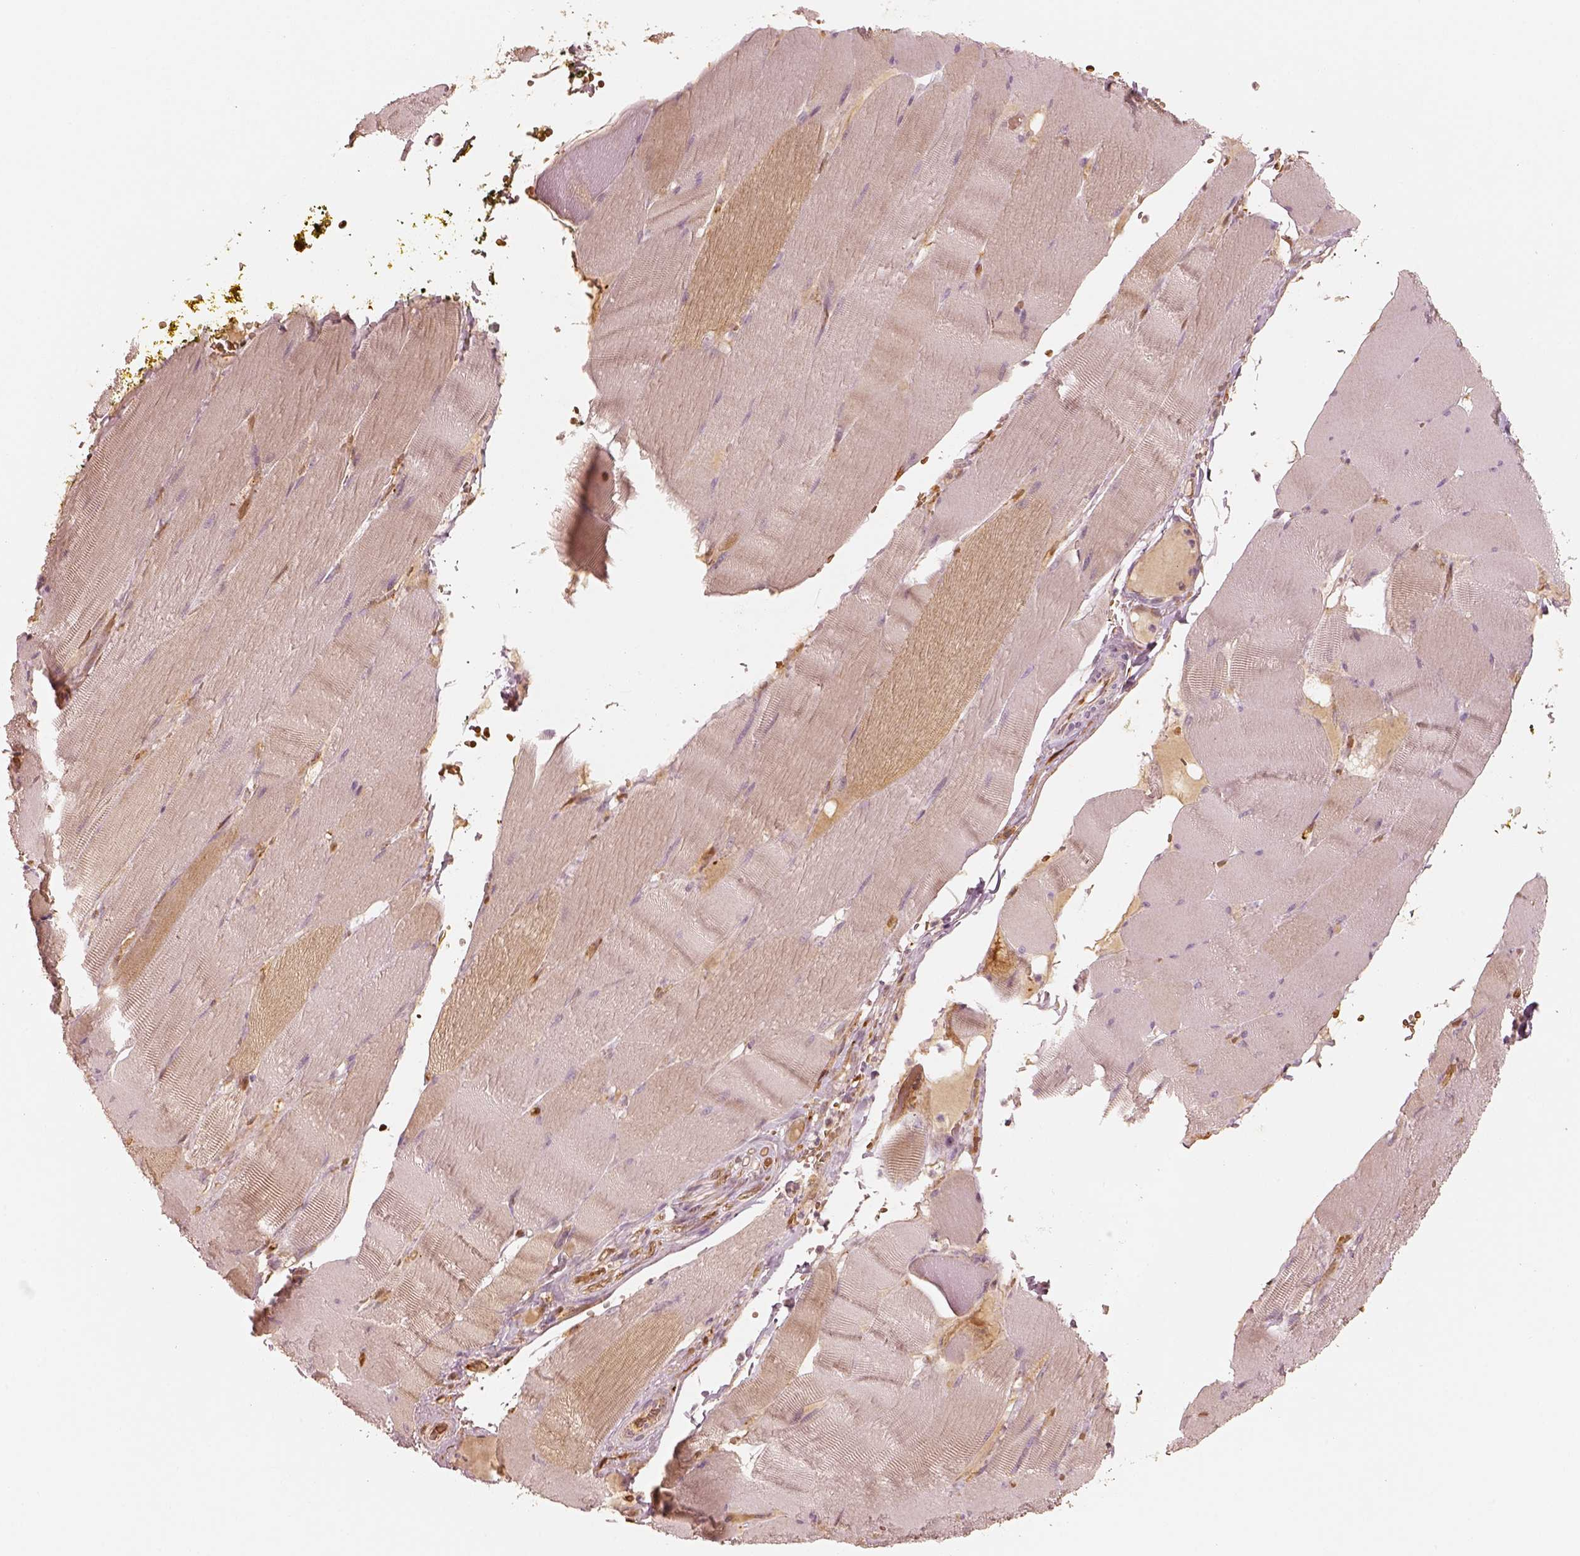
{"staining": {"intensity": "weak", "quantity": "<25%", "location": "cytoplasmic/membranous"}, "tissue": "skeletal muscle", "cell_type": "Myocytes", "image_type": "normal", "snomed": [{"axis": "morphology", "description": "Normal tissue, NOS"}, {"axis": "topography", "description": "Skeletal muscle"}], "caption": "Immunohistochemistry (IHC) image of unremarkable skeletal muscle stained for a protein (brown), which exhibits no positivity in myocytes.", "gene": "FSCN1", "patient": {"sex": "male", "age": 56}}